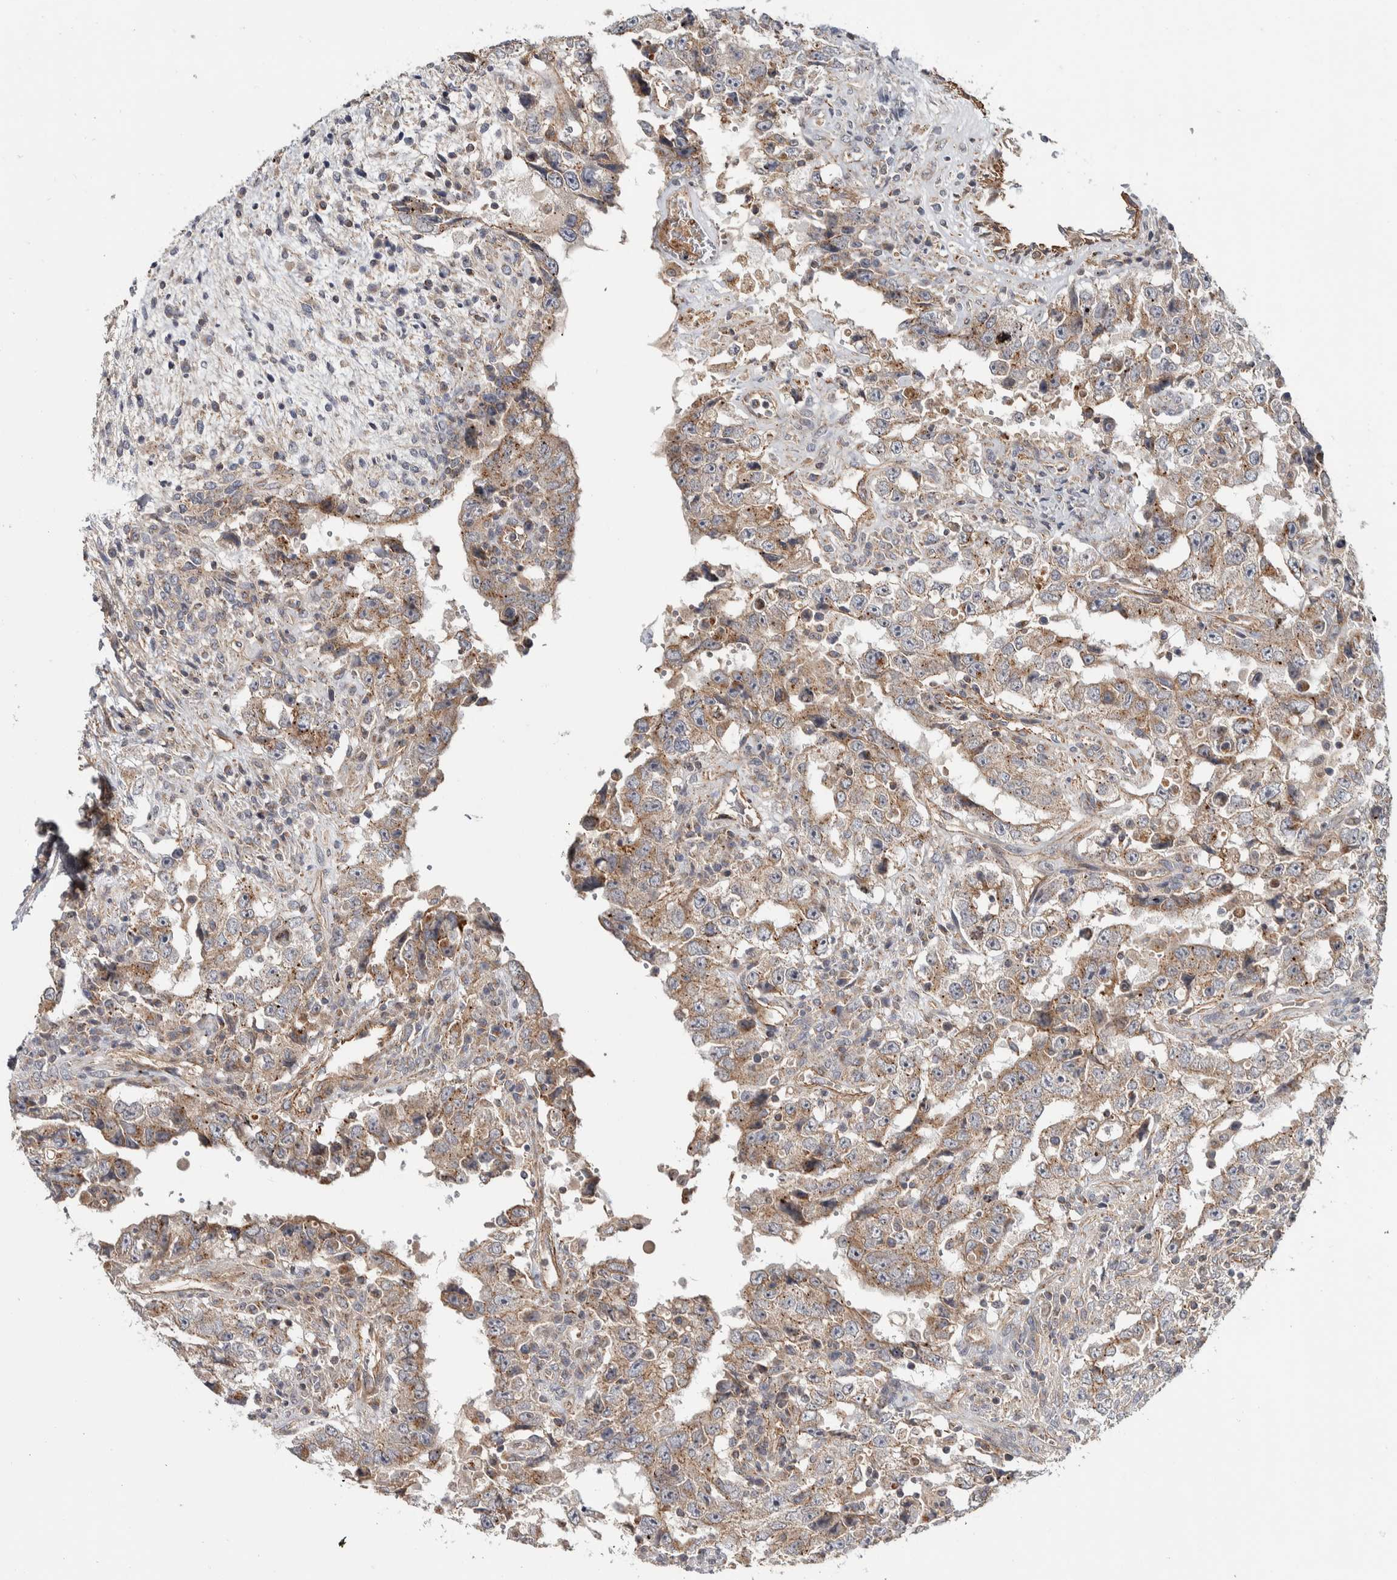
{"staining": {"intensity": "moderate", "quantity": "25%-75%", "location": "cytoplasmic/membranous"}, "tissue": "testis cancer", "cell_type": "Tumor cells", "image_type": "cancer", "snomed": [{"axis": "morphology", "description": "Carcinoma, Embryonal, NOS"}, {"axis": "topography", "description": "Testis"}], "caption": "Testis cancer (embryonal carcinoma) stained with DAB (3,3'-diaminobenzidine) immunohistochemistry (IHC) displays medium levels of moderate cytoplasmic/membranous expression in about 25%-75% of tumor cells.", "gene": "CHMP4C", "patient": {"sex": "male", "age": 26}}